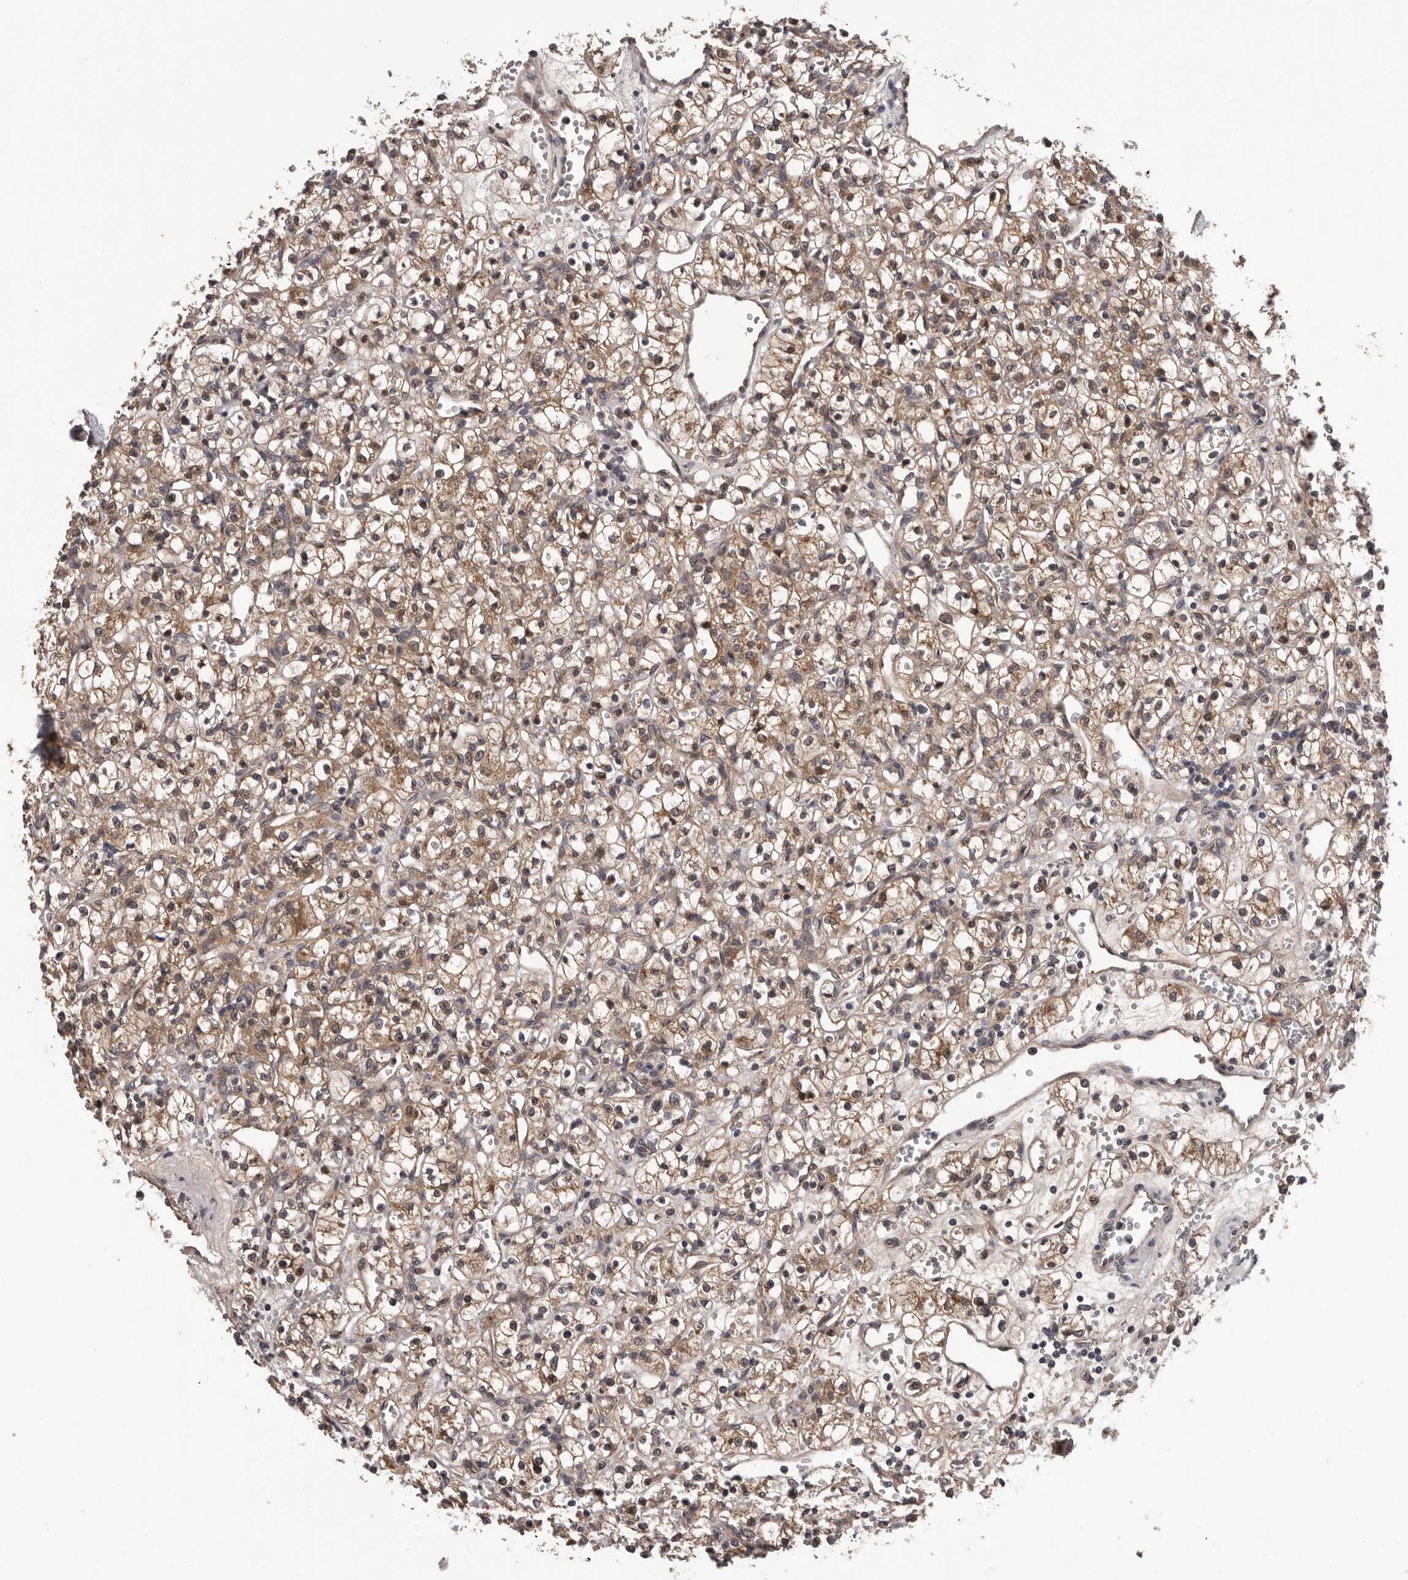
{"staining": {"intensity": "moderate", "quantity": "25%-75%", "location": "cytoplasmic/membranous"}, "tissue": "renal cancer", "cell_type": "Tumor cells", "image_type": "cancer", "snomed": [{"axis": "morphology", "description": "Adenocarcinoma, NOS"}, {"axis": "topography", "description": "Kidney"}], "caption": "Immunohistochemical staining of human adenocarcinoma (renal) reveals medium levels of moderate cytoplasmic/membranous staining in about 25%-75% of tumor cells.", "gene": "PRKD1", "patient": {"sex": "female", "age": 59}}